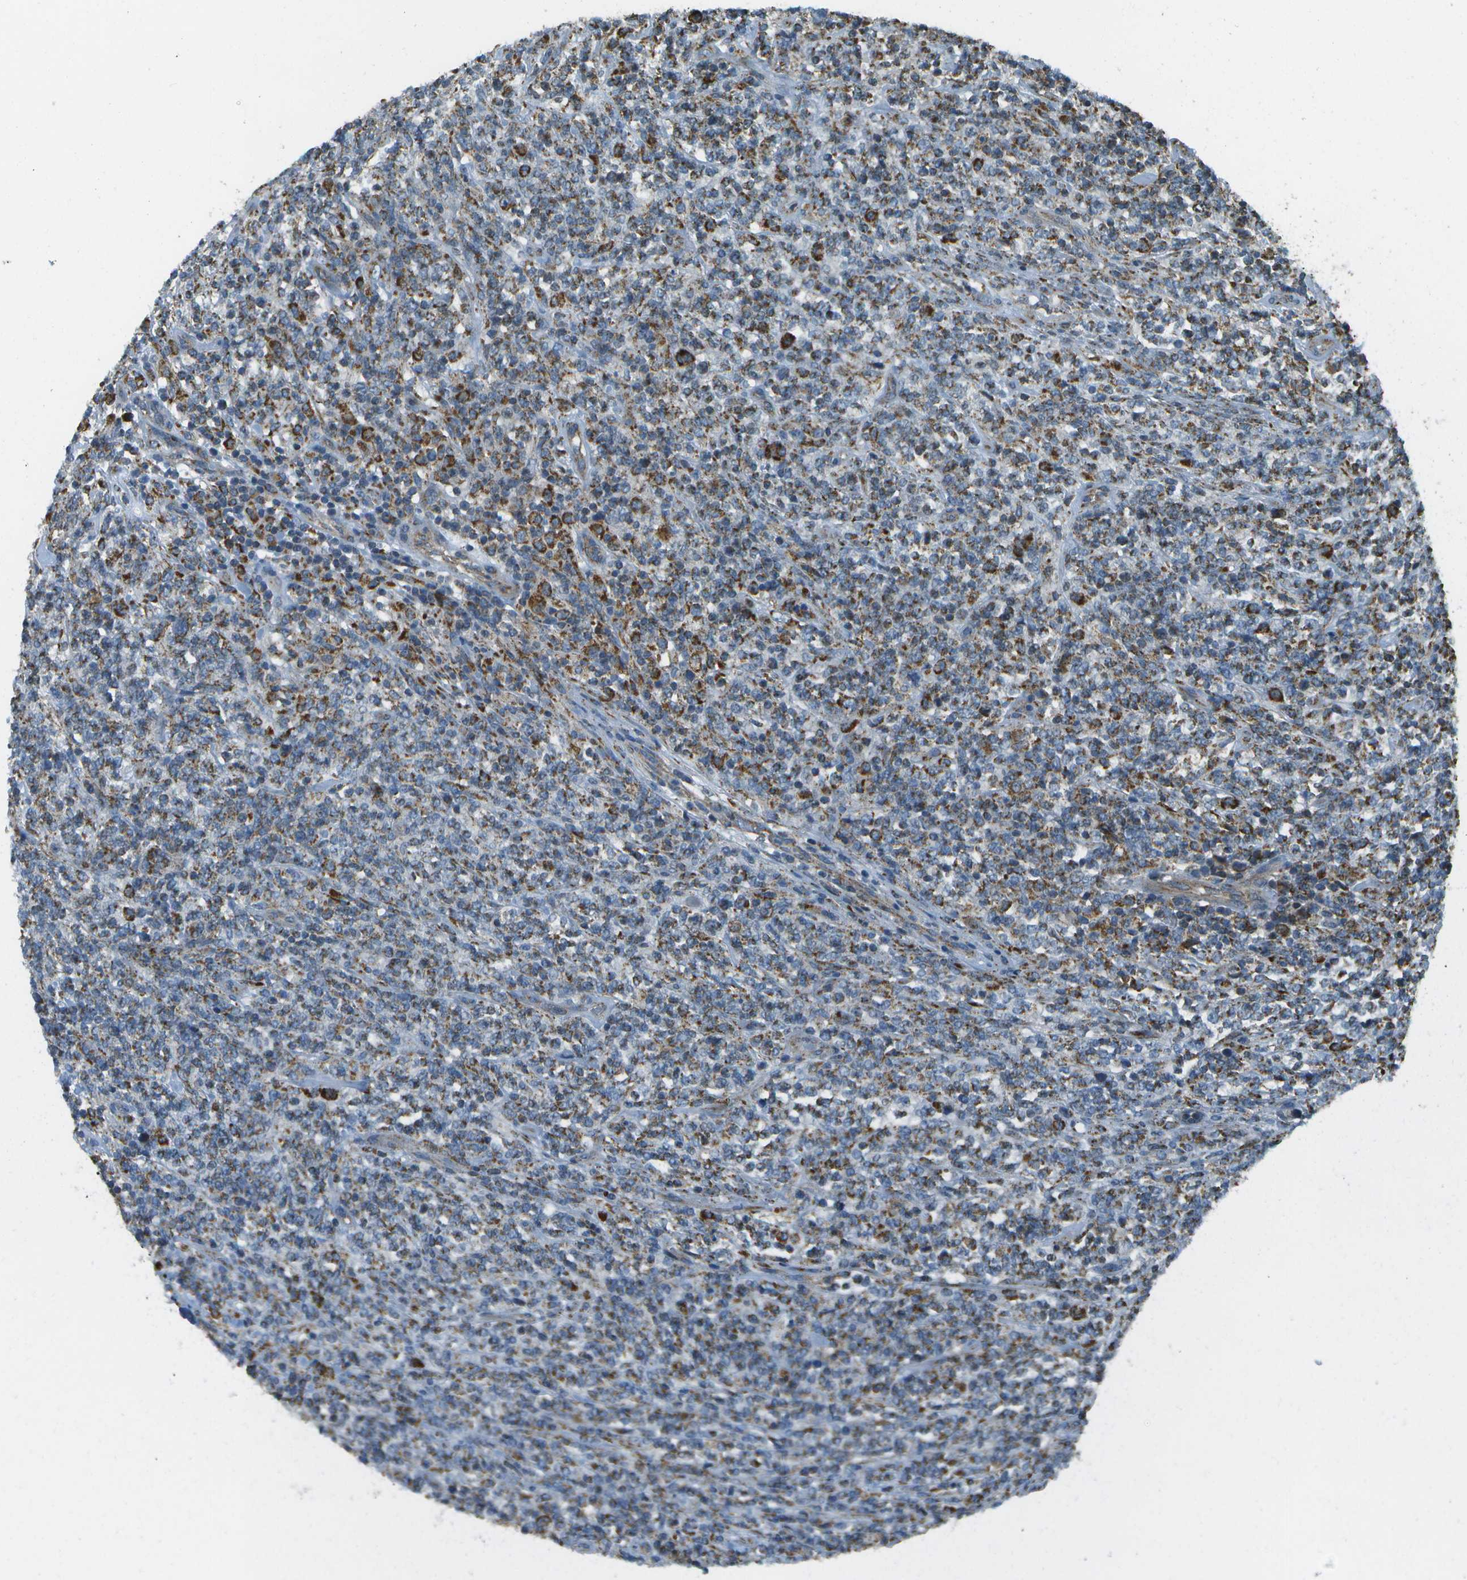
{"staining": {"intensity": "moderate", "quantity": ">75%", "location": "cytoplasmic/membranous"}, "tissue": "lymphoma", "cell_type": "Tumor cells", "image_type": "cancer", "snomed": [{"axis": "morphology", "description": "Malignant lymphoma, non-Hodgkin's type, High grade"}, {"axis": "topography", "description": "Soft tissue"}], "caption": "This histopathology image demonstrates IHC staining of human lymphoma, with medium moderate cytoplasmic/membranous staining in approximately >75% of tumor cells.", "gene": "NRK", "patient": {"sex": "male", "age": 18}}